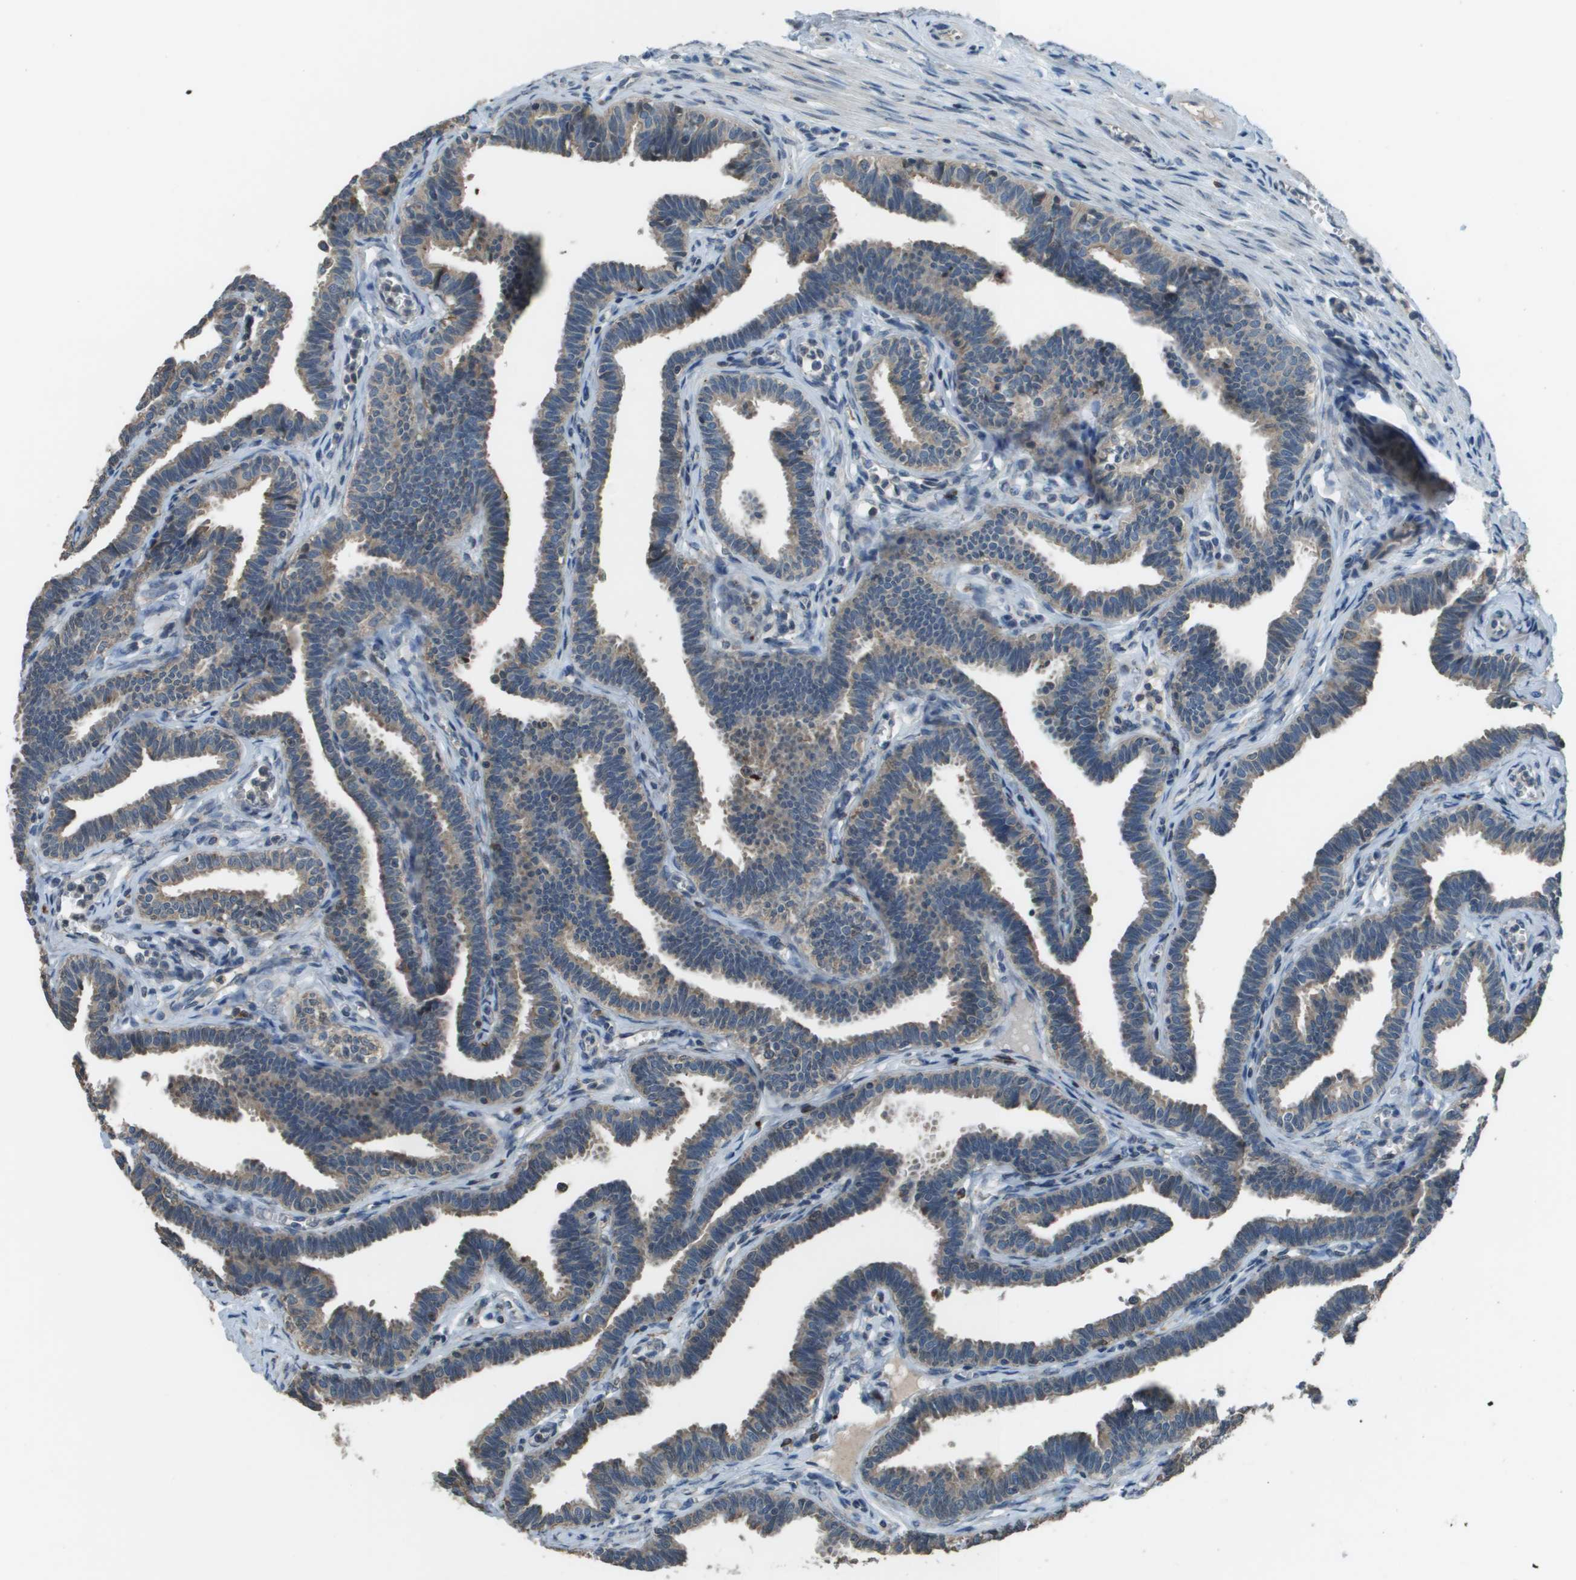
{"staining": {"intensity": "weak", "quantity": "<25%", "location": "cytoplasmic/membranous"}, "tissue": "fallopian tube", "cell_type": "Glandular cells", "image_type": "normal", "snomed": [{"axis": "morphology", "description": "Normal tissue, NOS"}, {"axis": "topography", "description": "Fallopian tube"}, {"axis": "topography", "description": "Ovary"}], "caption": "The micrograph demonstrates no significant expression in glandular cells of fallopian tube.", "gene": "GOSR2", "patient": {"sex": "female", "age": 23}}